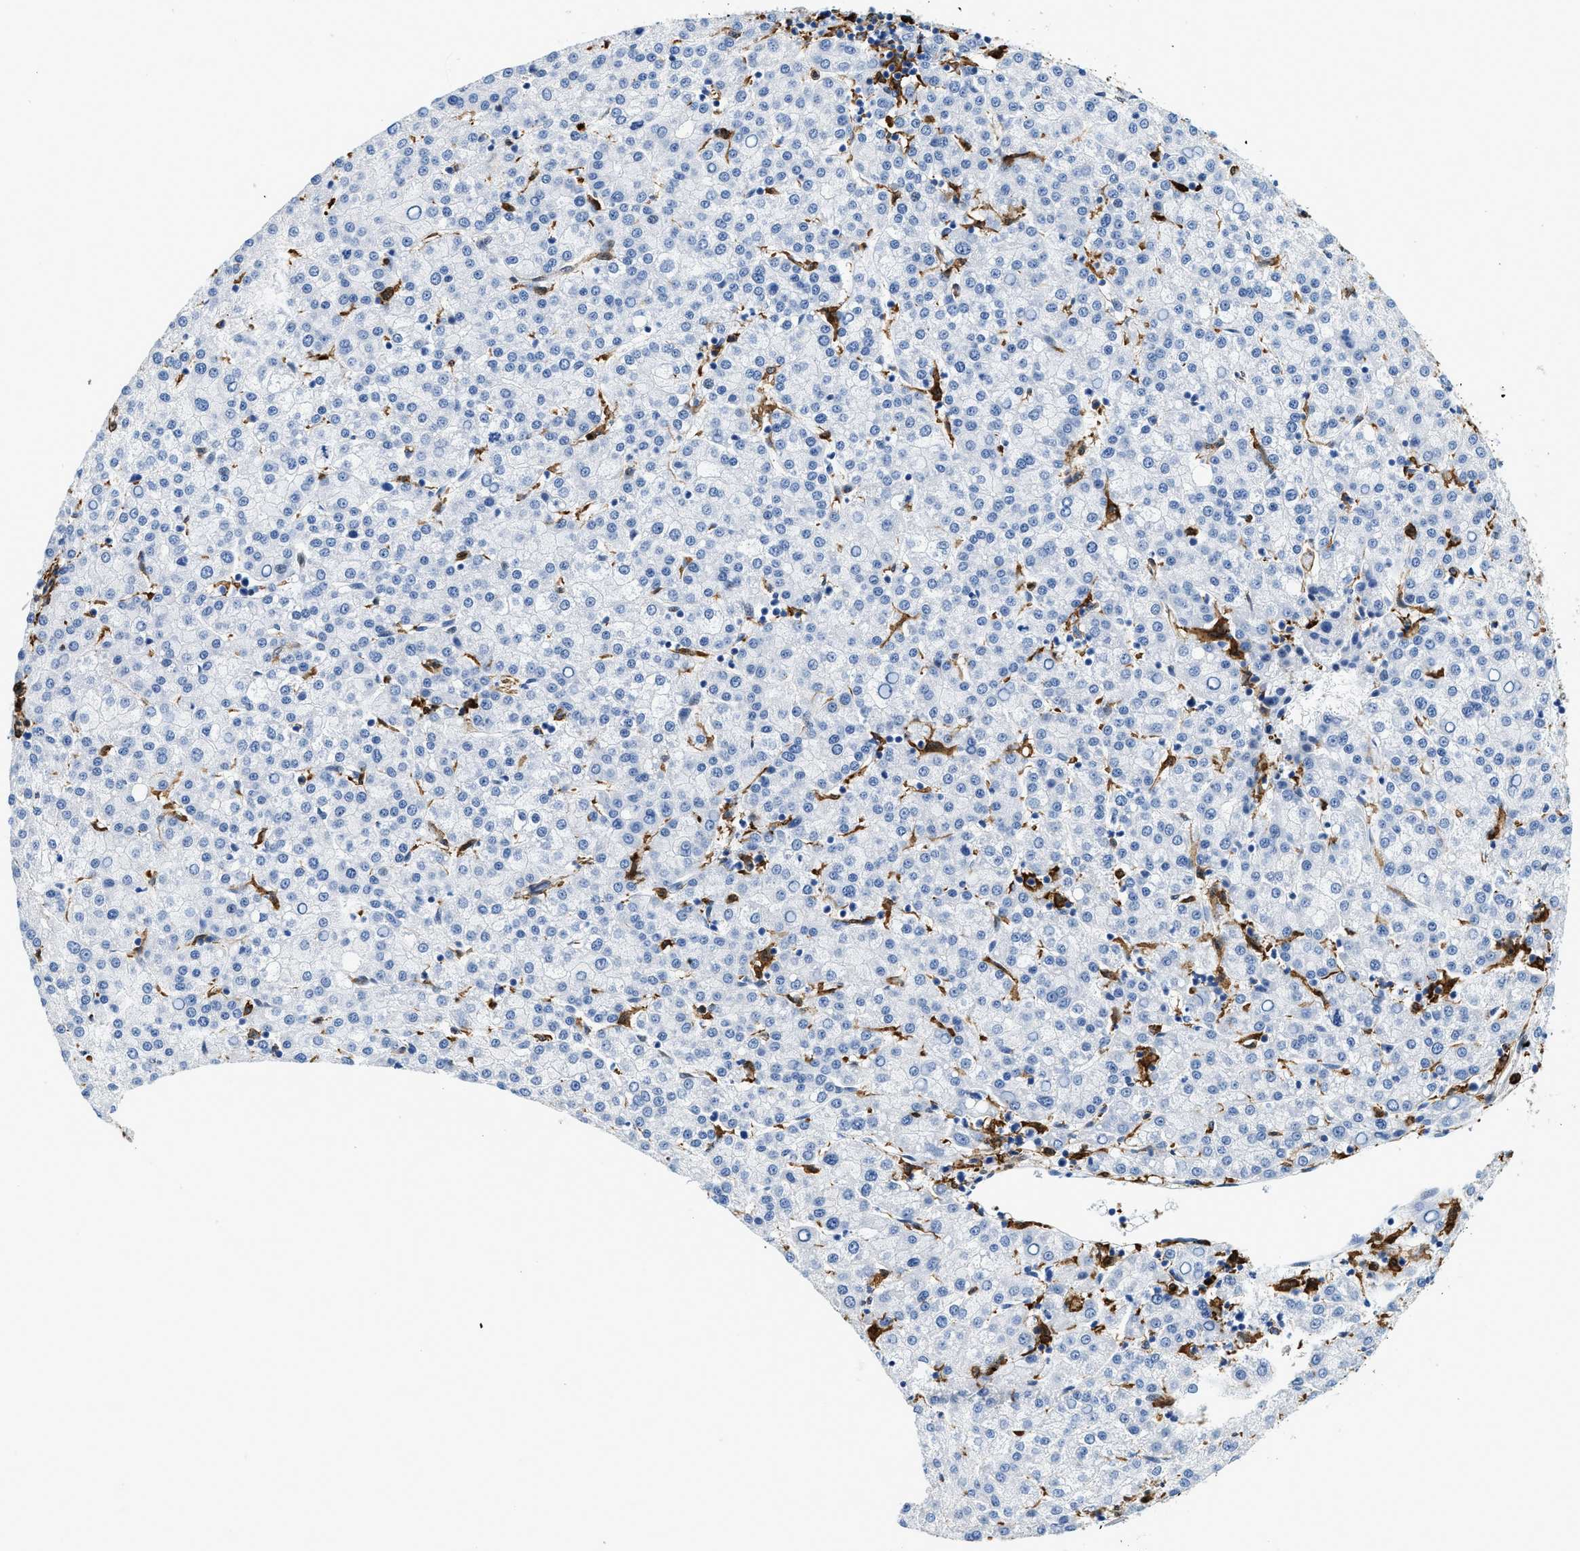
{"staining": {"intensity": "negative", "quantity": "none", "location": "none"}, "tissue": "liver cancer", "cell_type": "Tumor cells", "image_type": "cancer", "snomed": [{"axis": "morphology", "description": "Carcinoma, Hepatocellular, NOS"}, {"axis": "topography", "description": "Liver"}], "caption": "High magnification brightfield microscopy of liver cancer stained with DAB (3,3'-diaminobenzidine) (brown) and counterstained with hematoxylin (blue): tumor cells show no significant expression.", "gene": "GSN", "patient": {"sex": "female", "age": 58}}